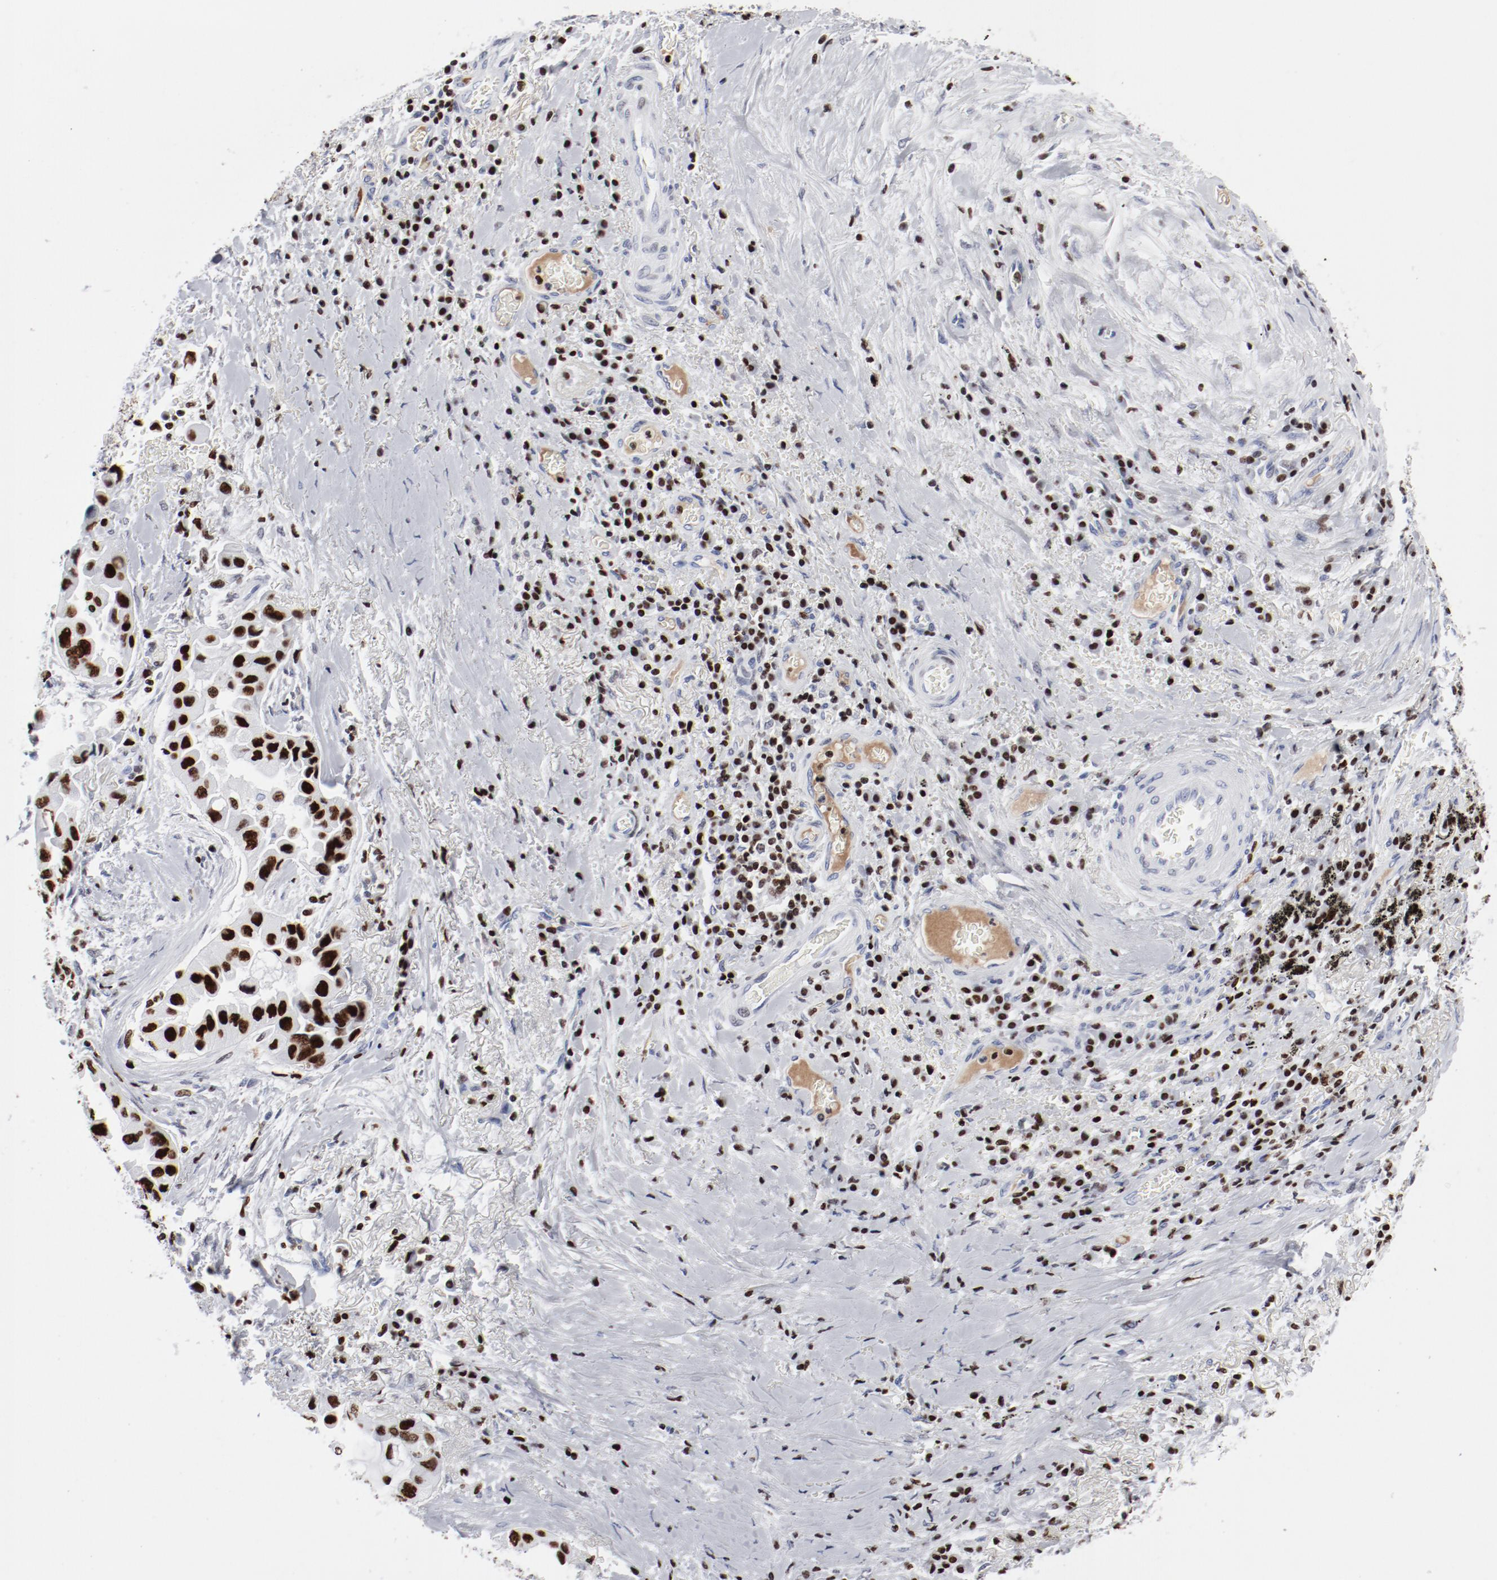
{"staining": {"intensity": "strong", "quantity": ">75%", "location": "nuclear"}, "tissue": "lung cancer", "cell_type": "Tumor cells", "image_type": "cancer", "snomed": [{"axis": "morphology", "description": "Adenocarcinoma, NOS"}, {"axis": "topography", "description": "Lung"}], "caption": "Protein staining of lung cancer tissue reveals strong nuclear staining in approximately >75% of tumor cells. The staining is performed using DAB brown chromogen to label protein expression. The nuclei are counter-stained blue using hematoxylin.", "gene": "SMARCC2", "patient": {"sex": "female", "age": 76}}